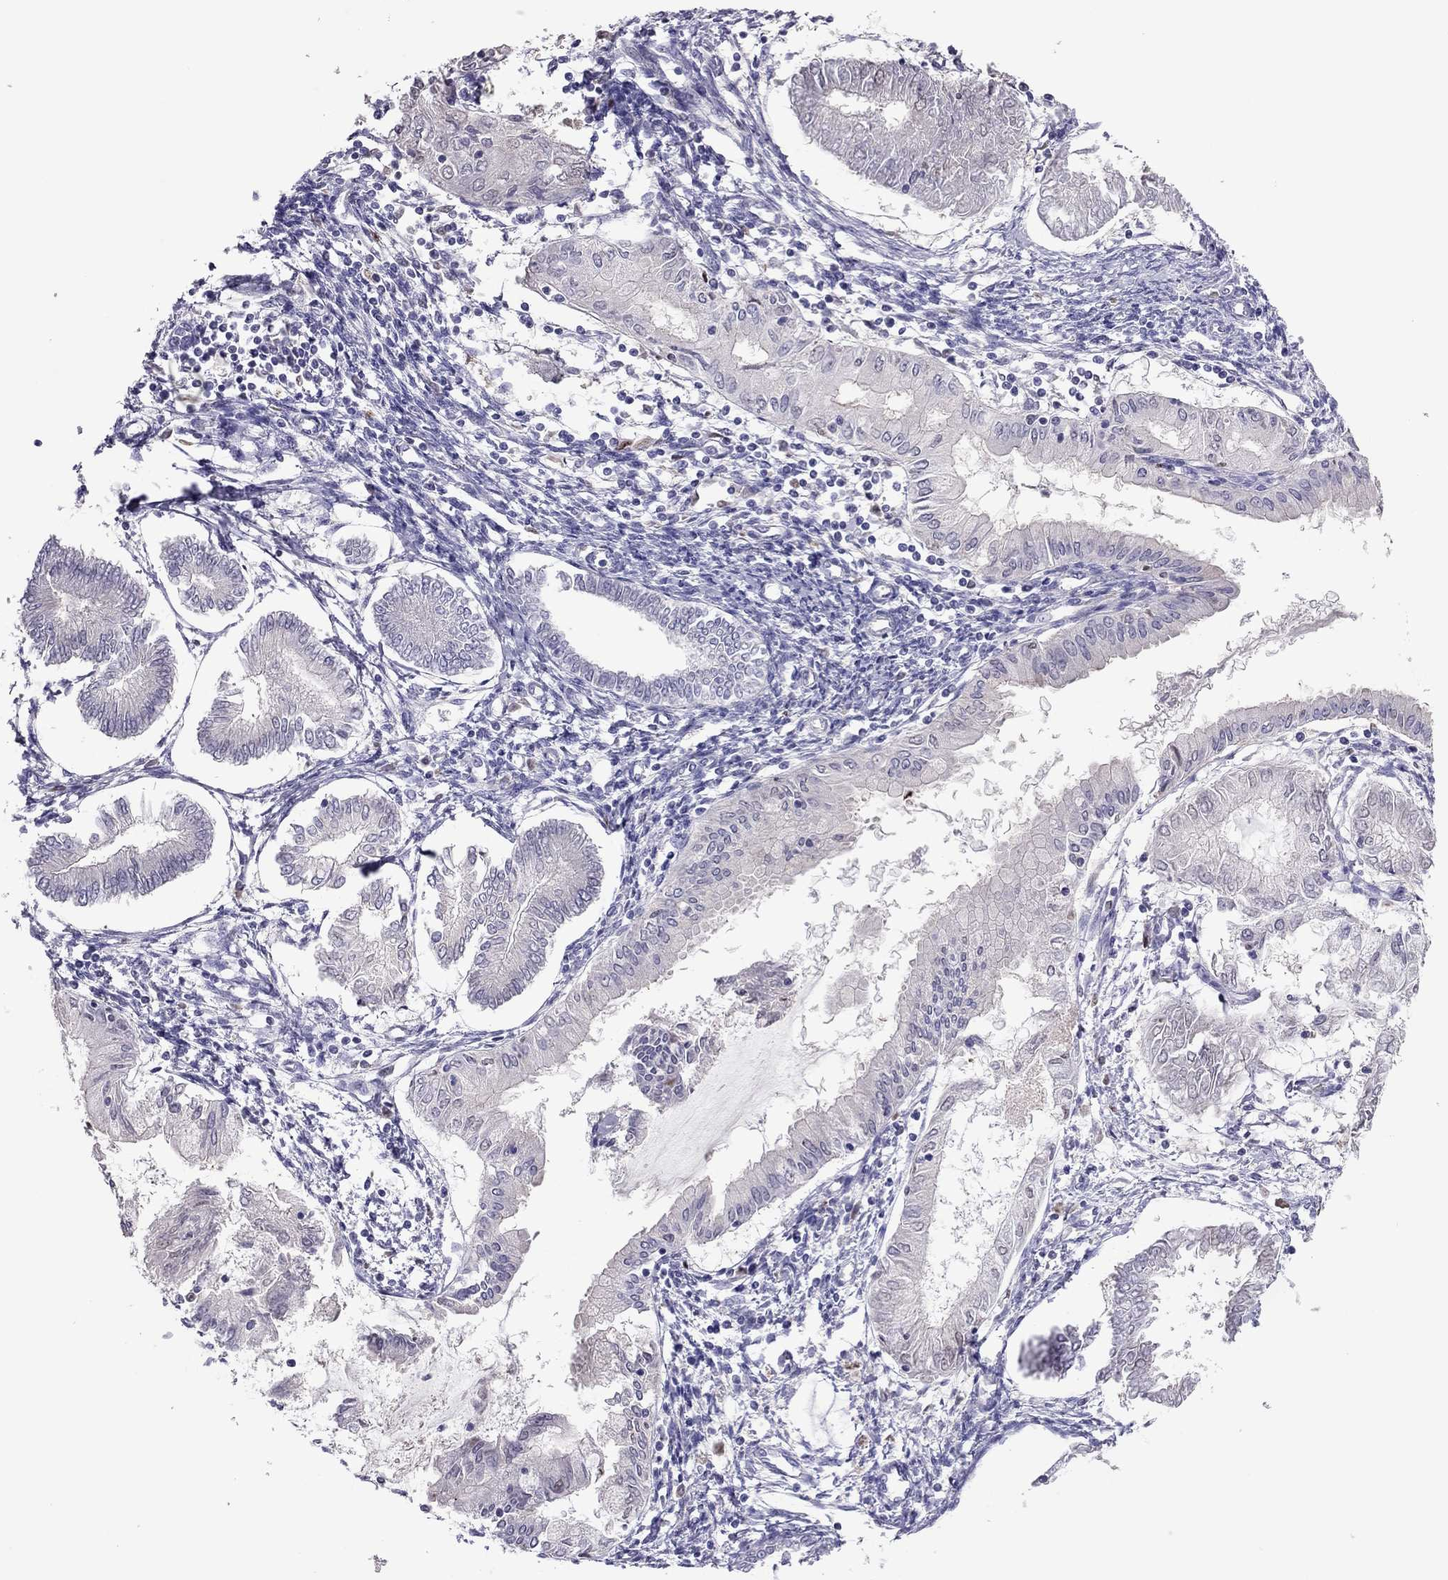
{"staining": {"intensity": "negative", "quantity": "none", "location": "none"}, "tissue": "endometrial cancer", "cell_type": "Tumor cells", "image_type": "cancer", "snomed": [{"axis": "morphology", "description": "Adenocarcinoma, NOS"}, {"axis": "topography", "description": "Endometrium"}], "caption": "IHC micrograph of endometrial cancer (adenocarcinoma) stained for a protein (brown), which exhibits no expression in tumor cells. Brightfield microscopy of IHC stained with DAB (3,3'-diaminobenzidine) (brown) and hematoxylin (blue), captured at high magnification.", "gene": "SPINT3", "patient": {"sex": "female", "age": 68}}